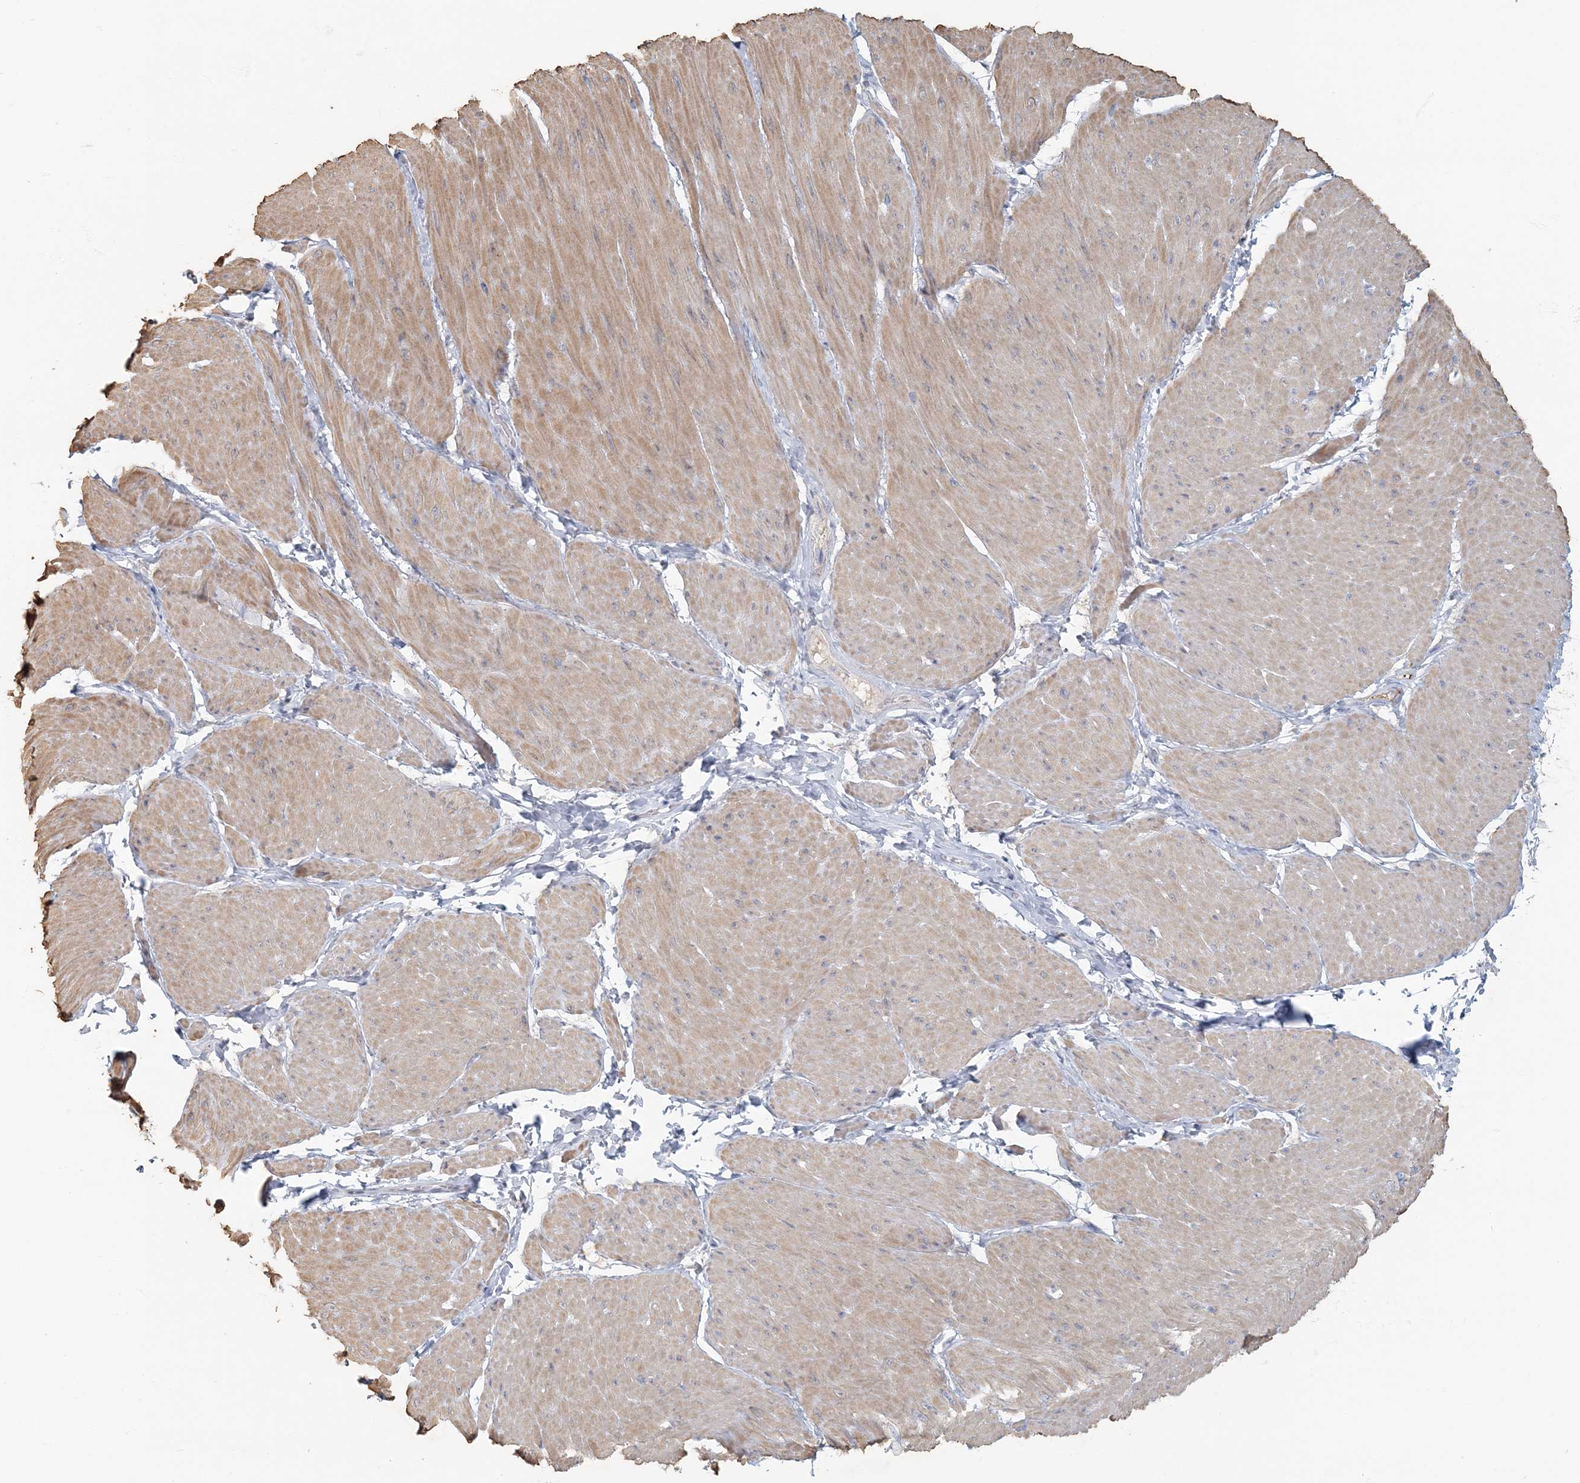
{"staining": {"intensity": "moderate", "quantity": "25%-75%", "location": "cytoplasmic/membranous"}, "tissue": "smooth muscle", "cell_type": "Smooth muscle cells", "image_type": "normal", "snomed": [{"axis": "morphology", "description": "Urothelial carcinoma, High grade"}, {"axis": "topography", "description": "Urinary bladder"}], "caption": "The immunohistochemical stain shows moderate cytoplasmic/membranous expression in smooth muscle cells of unremarkable smooth muscle. Ihc stains the protein of interest in brown and the nuclei are stained blue.", "gene": "MYOT", "patient": {"sex": "male", "age": 46}}